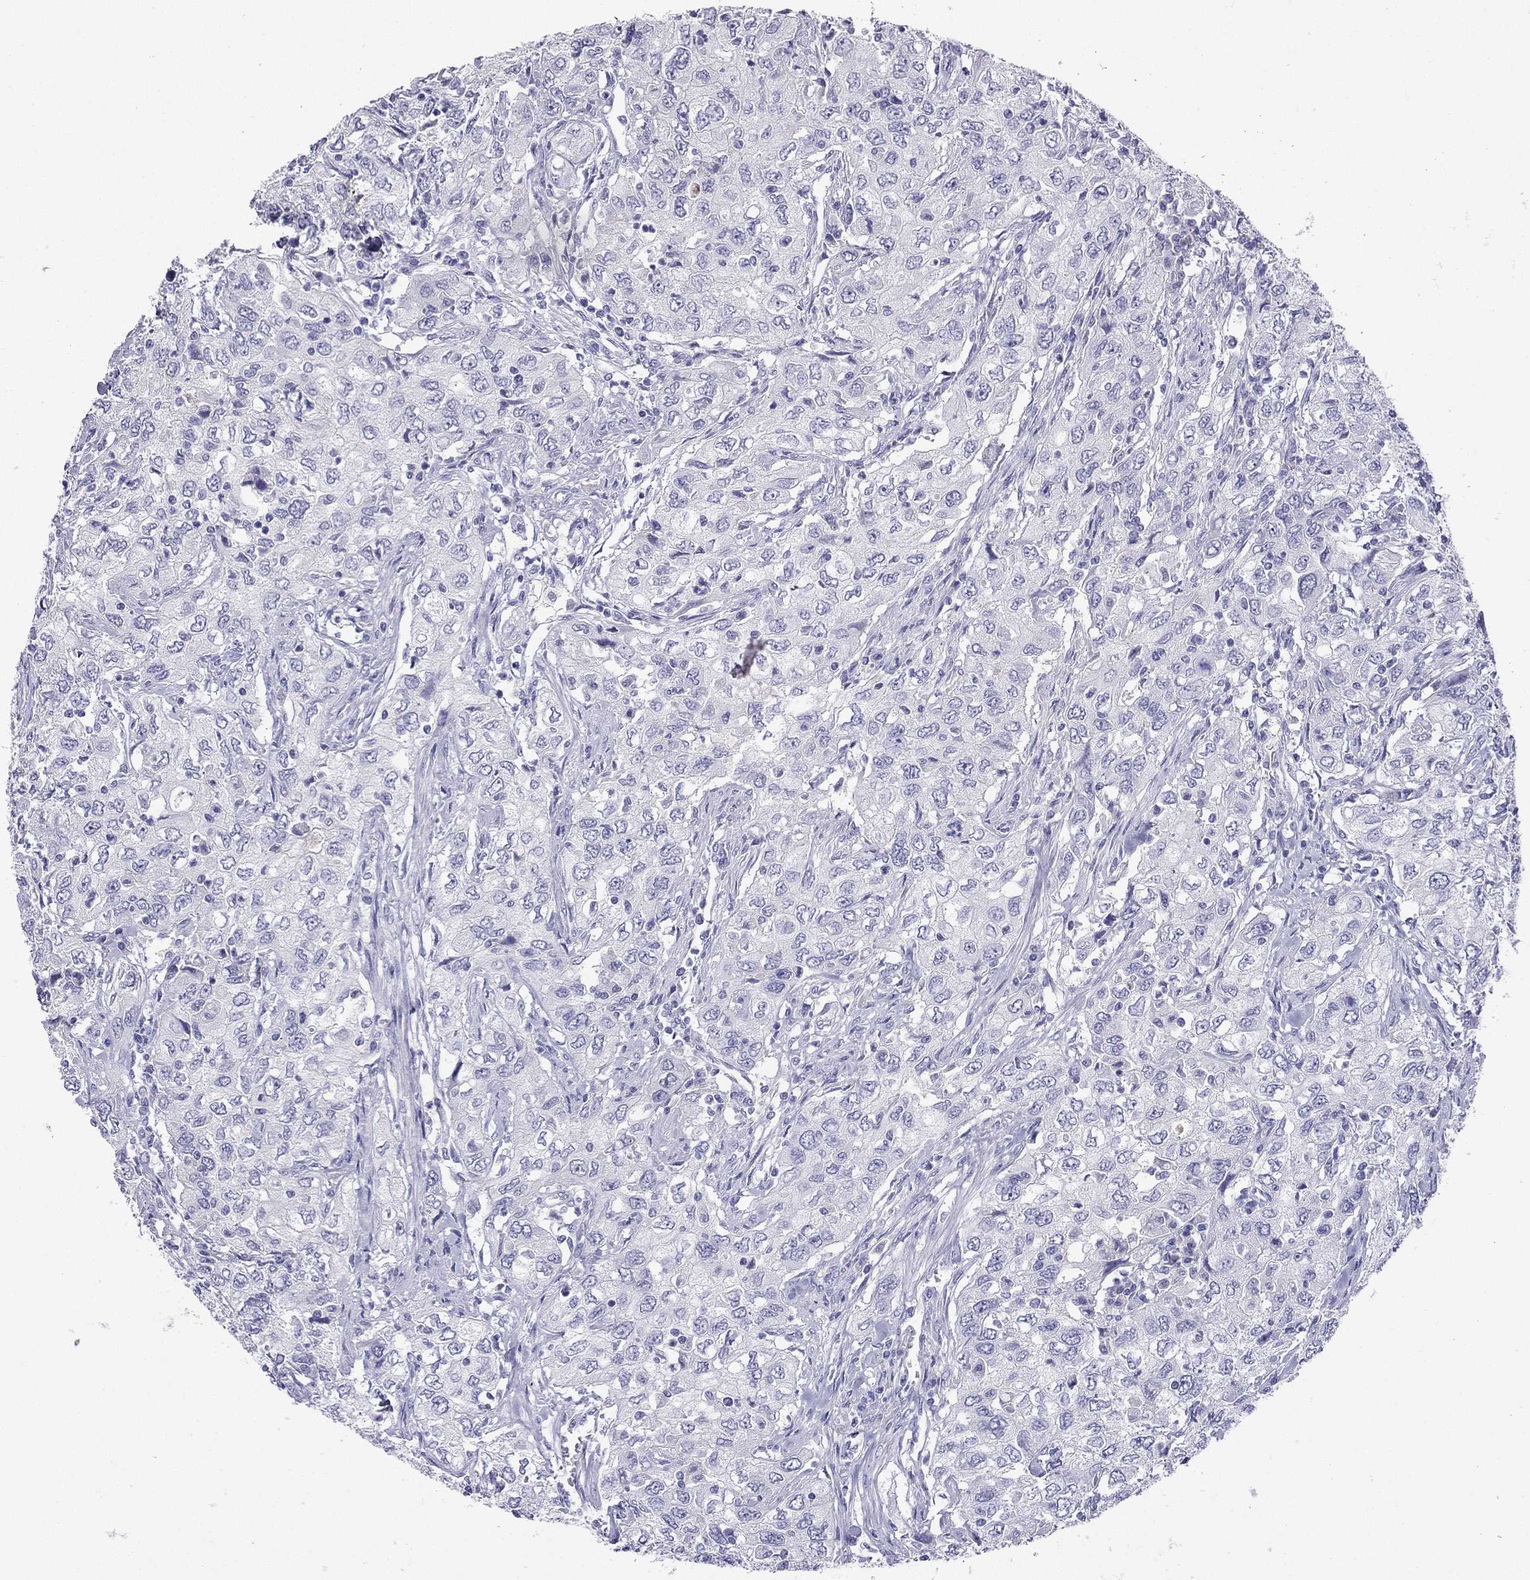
{"staining": {"intensity": "negative", "quantity": "none", "location": "none"}, "tissue": "urothelial cancer", "cell_type": "Tumor cells", "image_type": "cancer", "snomed": [{"axis": "morphology", "description": "Urothelial carcinoma, High grade"}, {"axis": "topography", "description": "Urinary bladder"}], "caption": "The IHC histopathology image has no significant positivity in tumor cells of urothelial cancer tissue.", "gene": "NPTX1", "patient": {"sex": "male", "age": 76}}